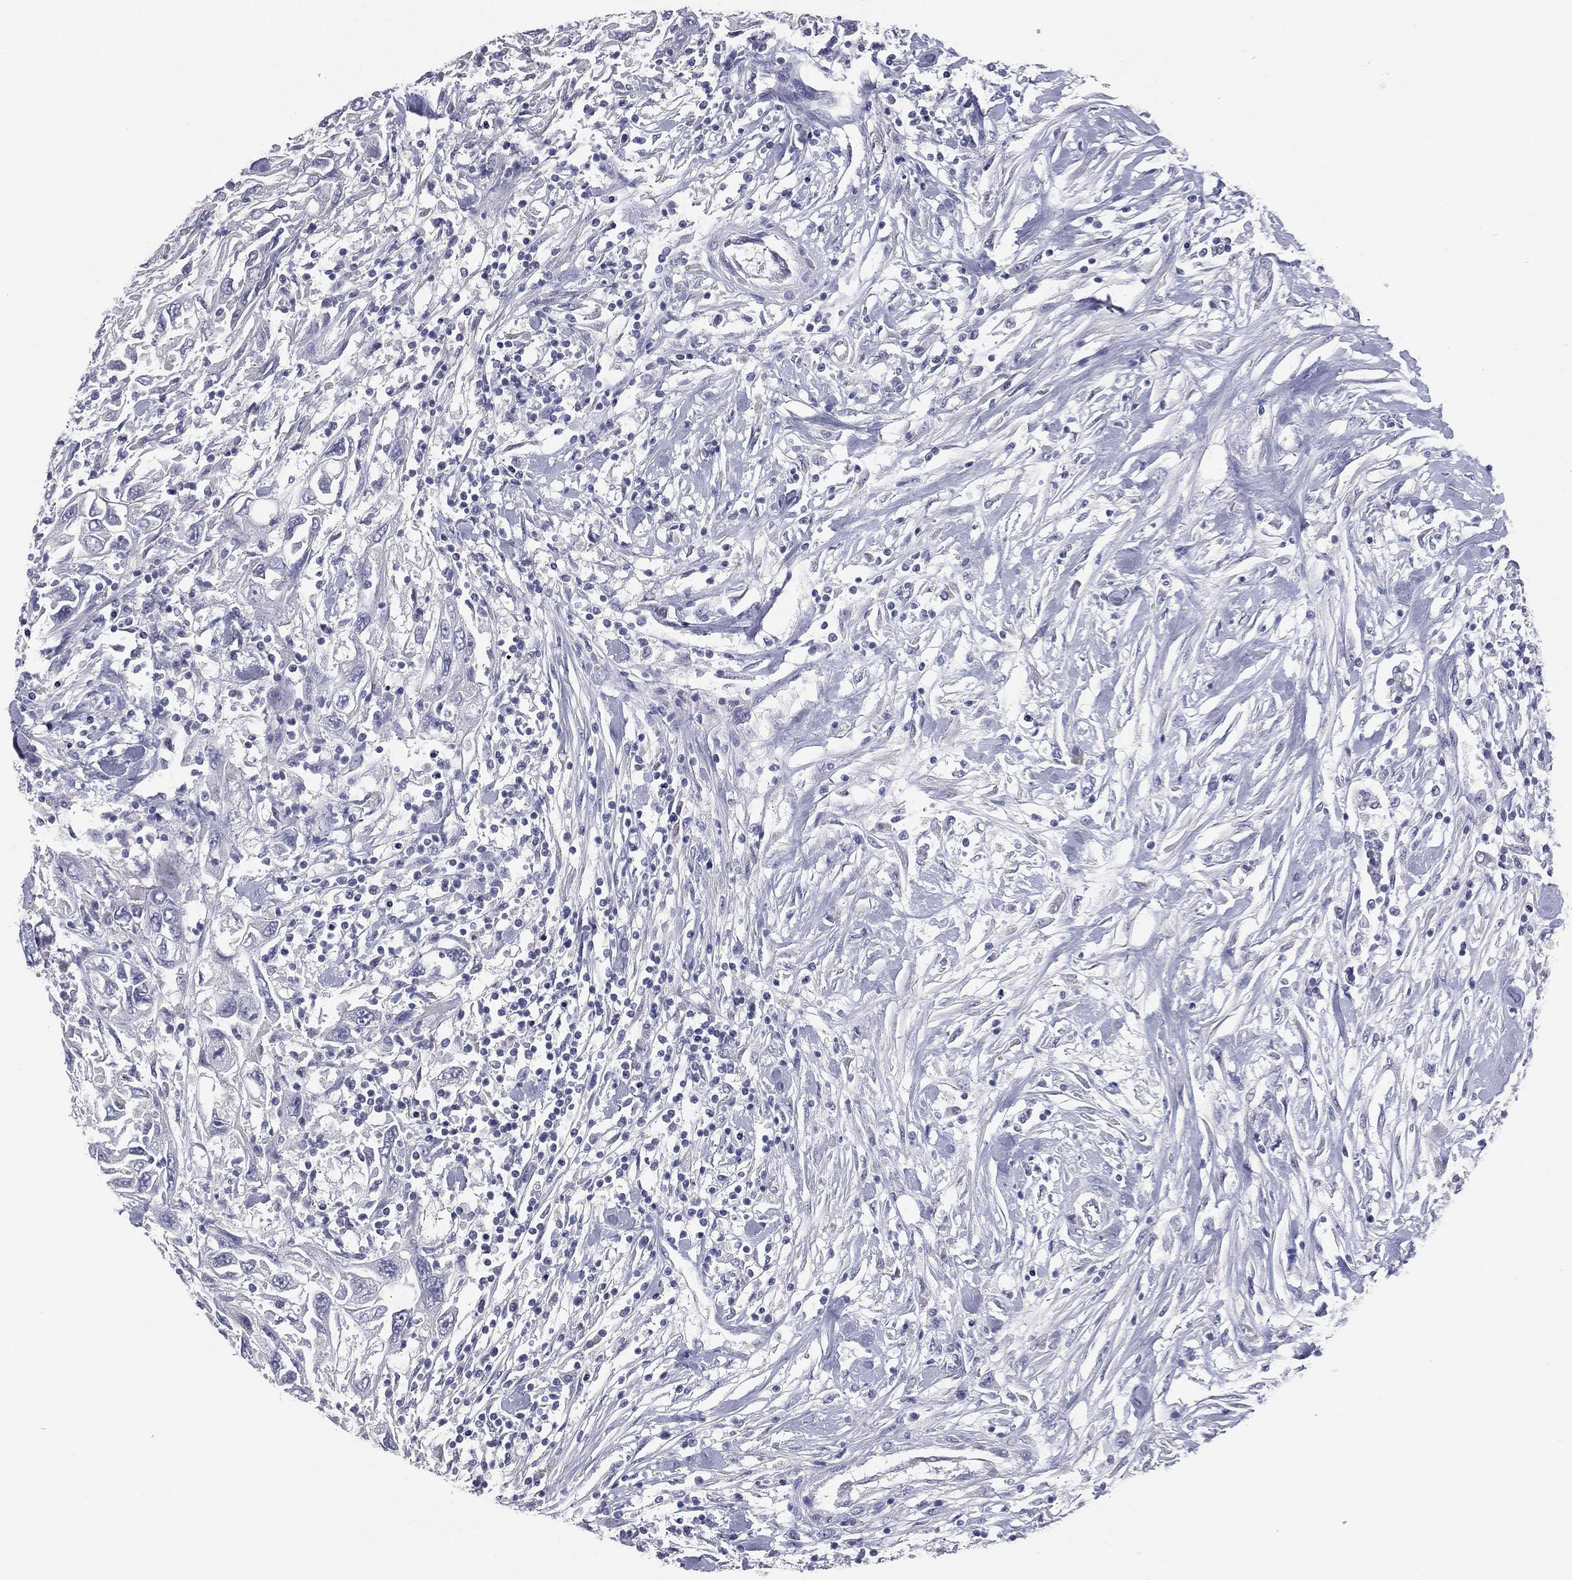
{"staining": {"intensity": "negative", "quantity": "none", "location": "none"}, "tissue": "urothelial cancer", "cell_type": "Tumor cells", "image_type": "cancer", "snomed": [{"axis": "morphology", "description": "Urothelial carcinoma, High grade"}, {"axis": "topography", "description": "Urinary bladder"}], "caption": "Immunohistochemistry micrograph of urothelial carcinoma (high-grade) stained for a protein (brown), which reveals no expression in tumor cells.", "gene": "STK31", "patient": {"sex": "male", "age": 76}}